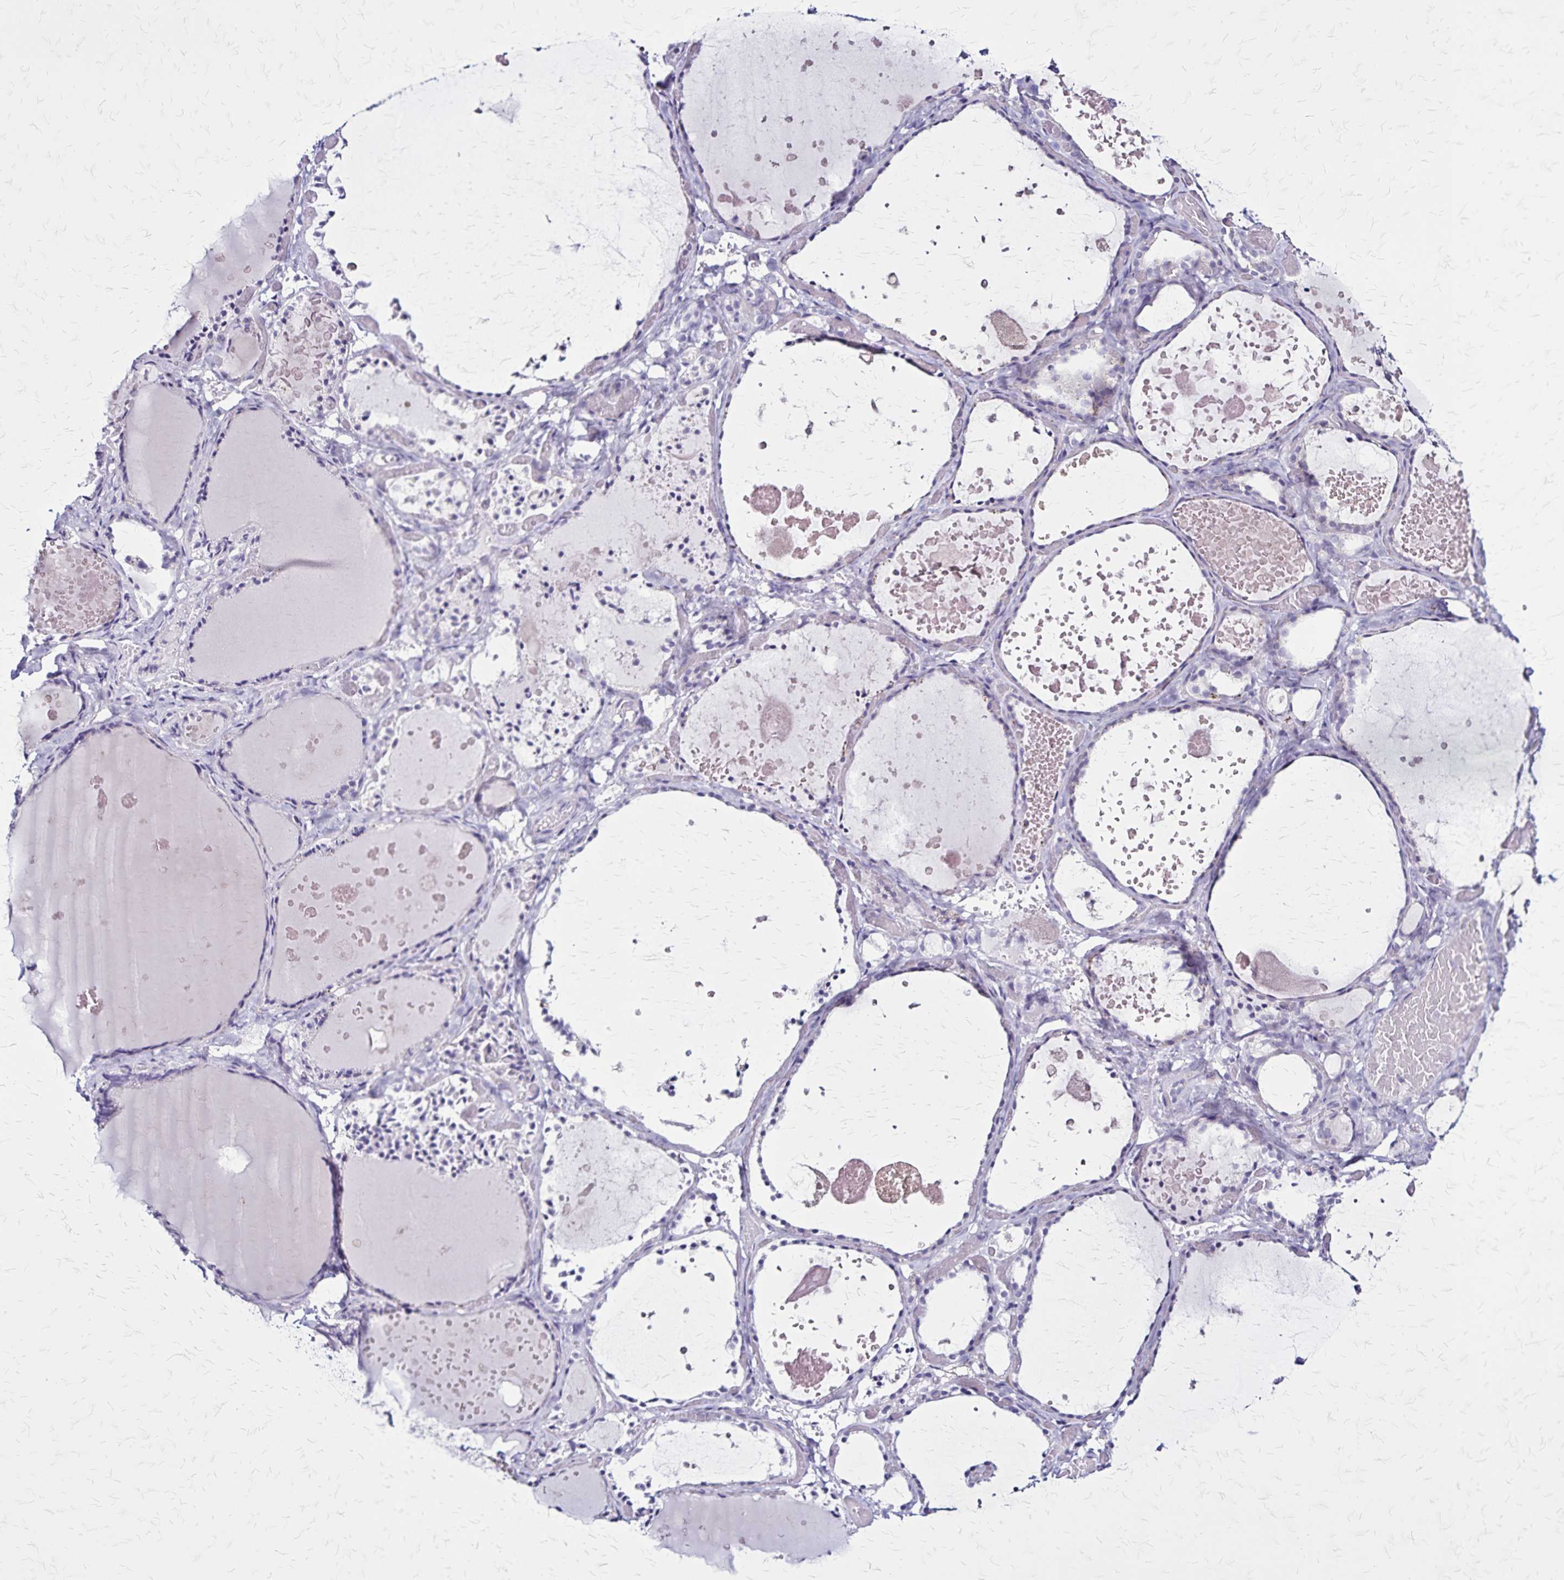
{"staining": {"intensity": "negative", "quantity": "none", "location": "none"}, "tissue": "thyroid gland", "cell_type": "Glandular cells", "image_type": "normal", "snomed": [{"axis": "morphology", "description": "Normal tissue, NOS"}, {"axis": "topography", "description": "Thyroid gland"}], "caption": "High power microscopy micrograph of an immunohistochemistry photomicrograph of unremarkable thyroid gland, revealing no significant staining in glandular cells. Nuclei are stained in blue.", "gene": "PLXNA4", "patient": {"sex": "female", "age": 56}}